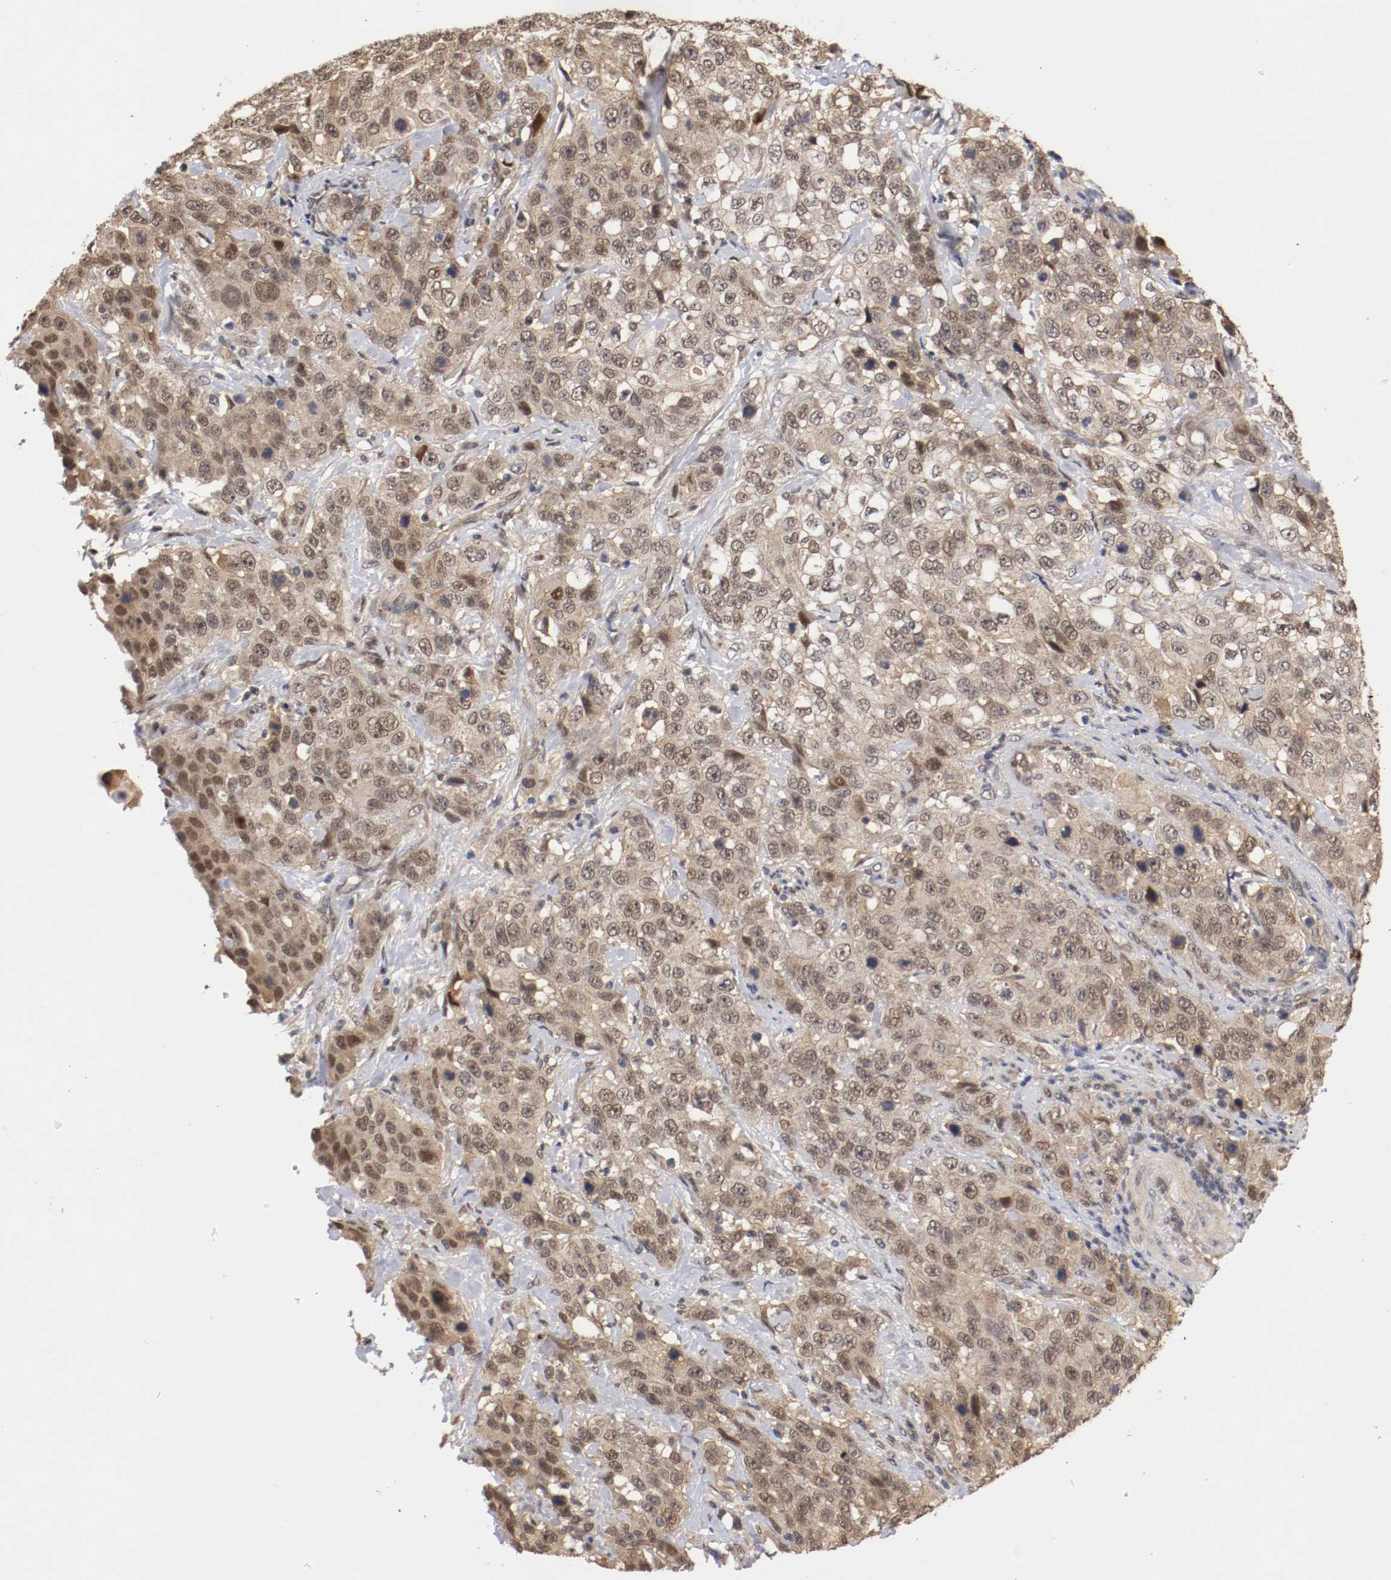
{"staining": {"intensity": "weak", "quantity": ">75%", "location": "cytoplasmic/membranous,nuclear"}, "tissue": "stomach cancer", "cell_type": "Tumor cells", "image_type": "cancer", "snomed": [{"axis": "morphology", "description": "Normal tissue, NOS"}, {"axis": "morphology", "description": "Adenocarcinoma, NOS"}, {"axis": "topography", "description": "Stomach"}], "caption": "Approximately >75% of tumor cells in stomach adenocarcinoma display weak cytoplasmic/membranous and nuclear protein positivity as visualized by brown immunohistochemical staining.", "gene": "DNMT3B", "patient": {"sex": "male", "age": 48}}